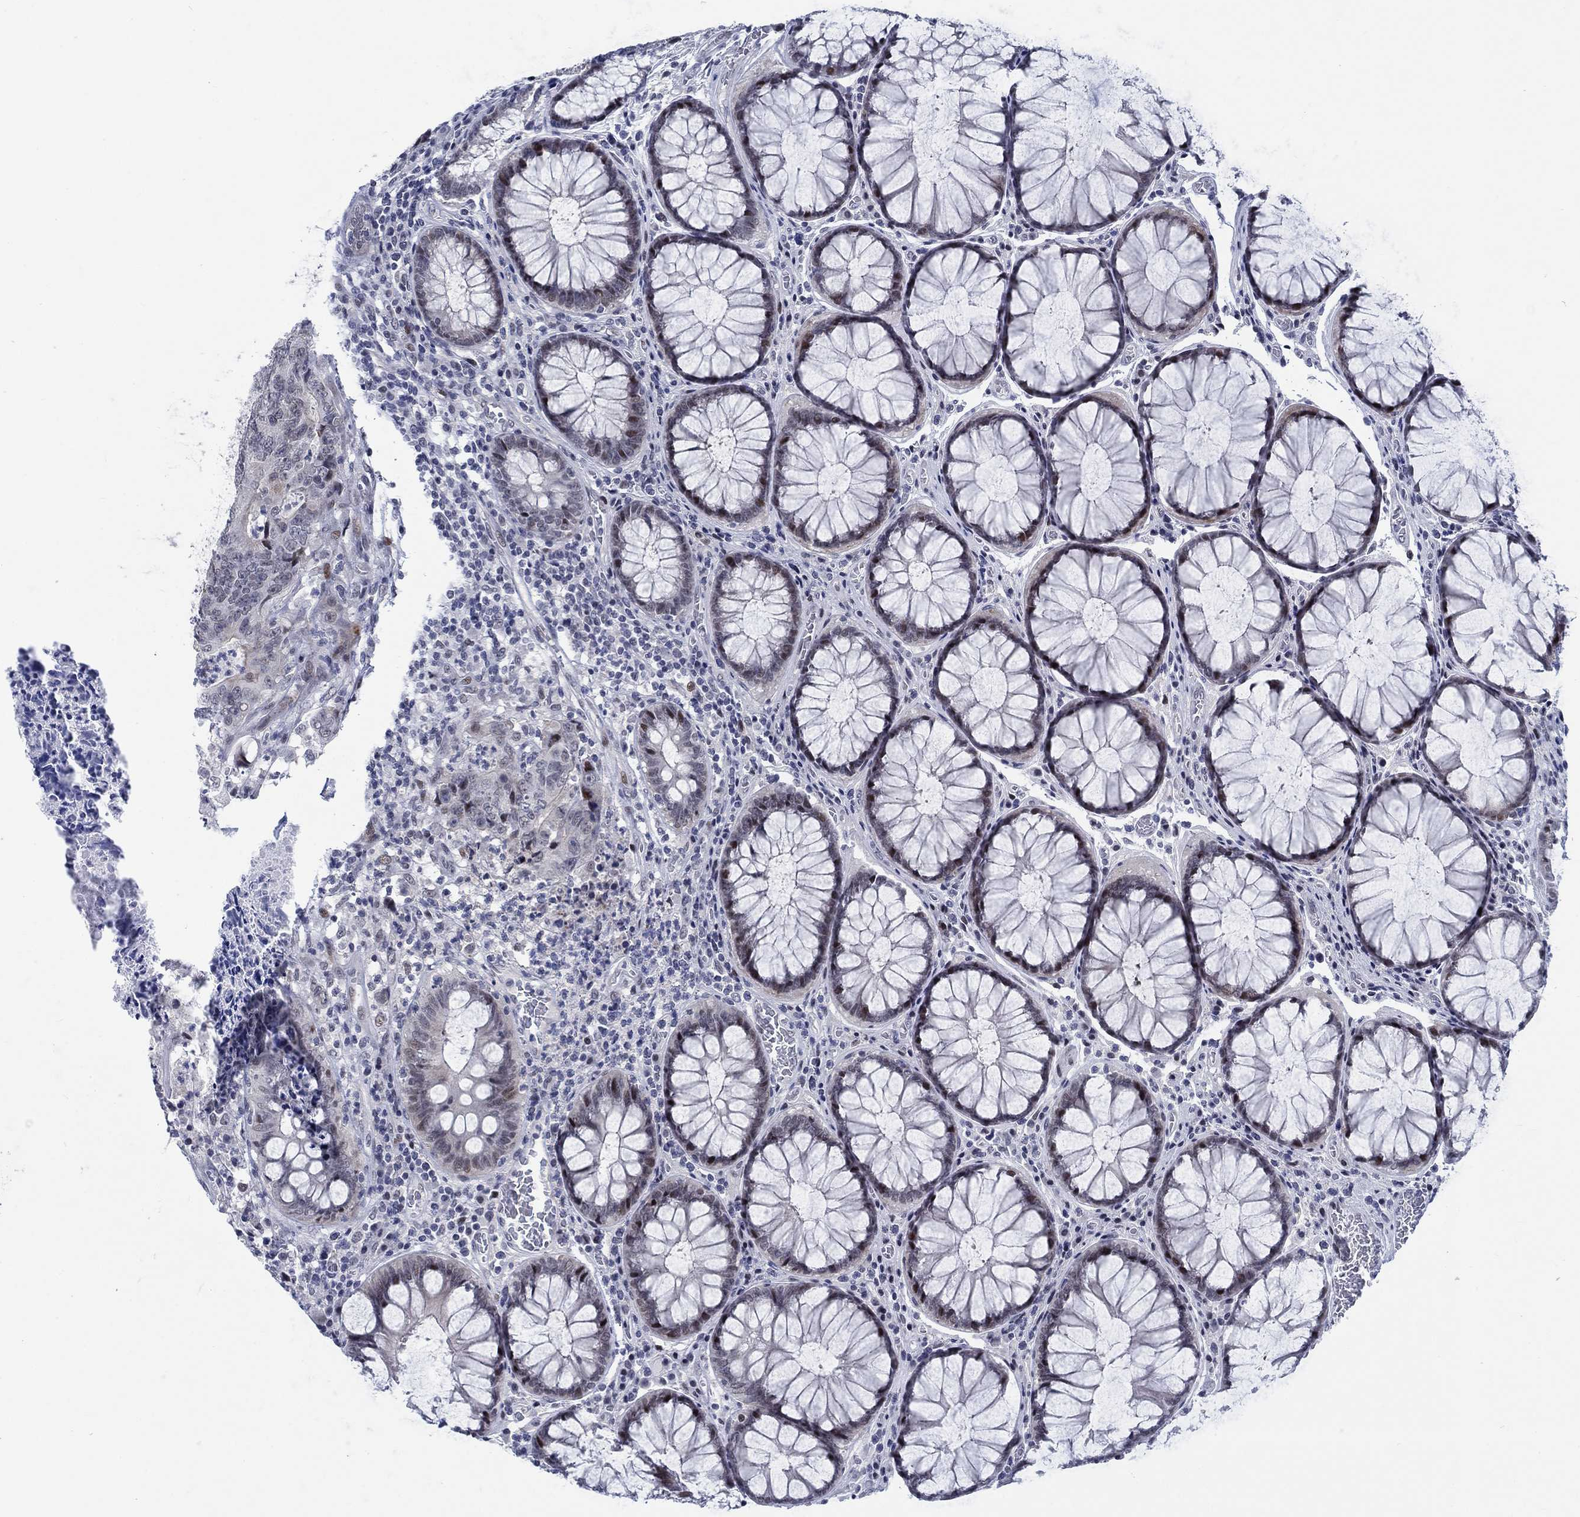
{"staining": {"intensity": "moderate", "quantity": "<25%", "location": "nuclear"}, "tissue": "colorectal cancer", "cell_type": "Tumor cells", "image_type": "cancer", "snomed": [{"axis": "morphology", "description": "Adenocarcinoma, NOS"}, {"axis": "topography", "description": "Colon"}], "caption": "Immunohistochemical staining of human adenocarcinoma (colorectal) reveals moderate nuclear protein staining in about <25% of tumor cells.", "gene": "NEU3", "patient": {"sex": "female", "age": 48}}